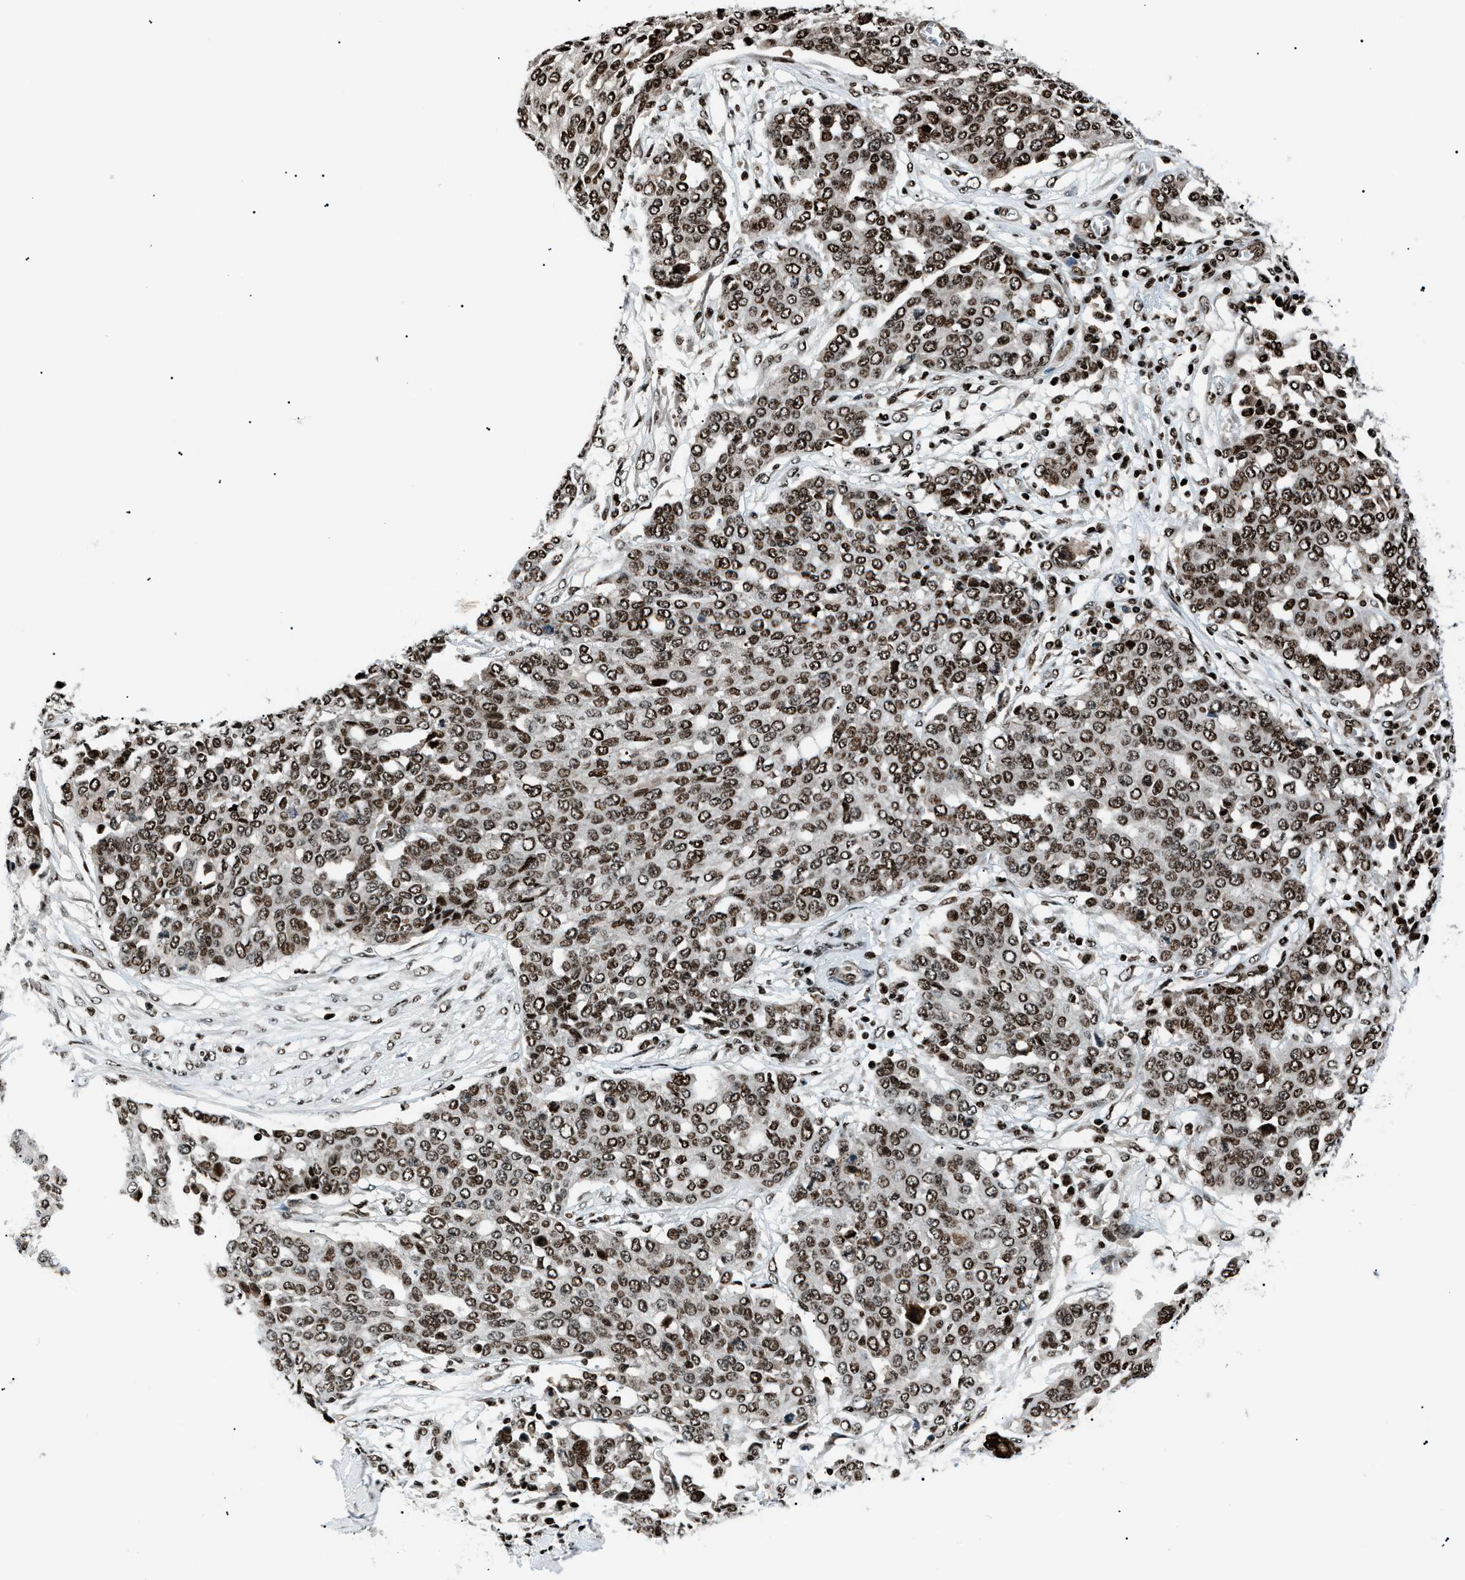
{"staining": {"intensity": "moderate", "quantity": ">75%", "location": "nuclear"}, "tissue": "ovarian cancer", "cell_type": "Tumor cells", "image_type": "cancer", "snomed": [{"axis": "morphology", "description": "Cystadenocarcinoma, serous, NOS"}, {"axis": "topography", "description": "Soft tissue"}, {"axis": "topography", "description": "Ovary"}], "caption": "A photomicrograph showing moderate nuclear expression in approximately >75% of tumor cells in serous cystadenocarcinoma (ovarian), as visualized by brown immunohistochemical staining.", "gene": "PRKX", "patient": {"sex": "female", "age": 57}}